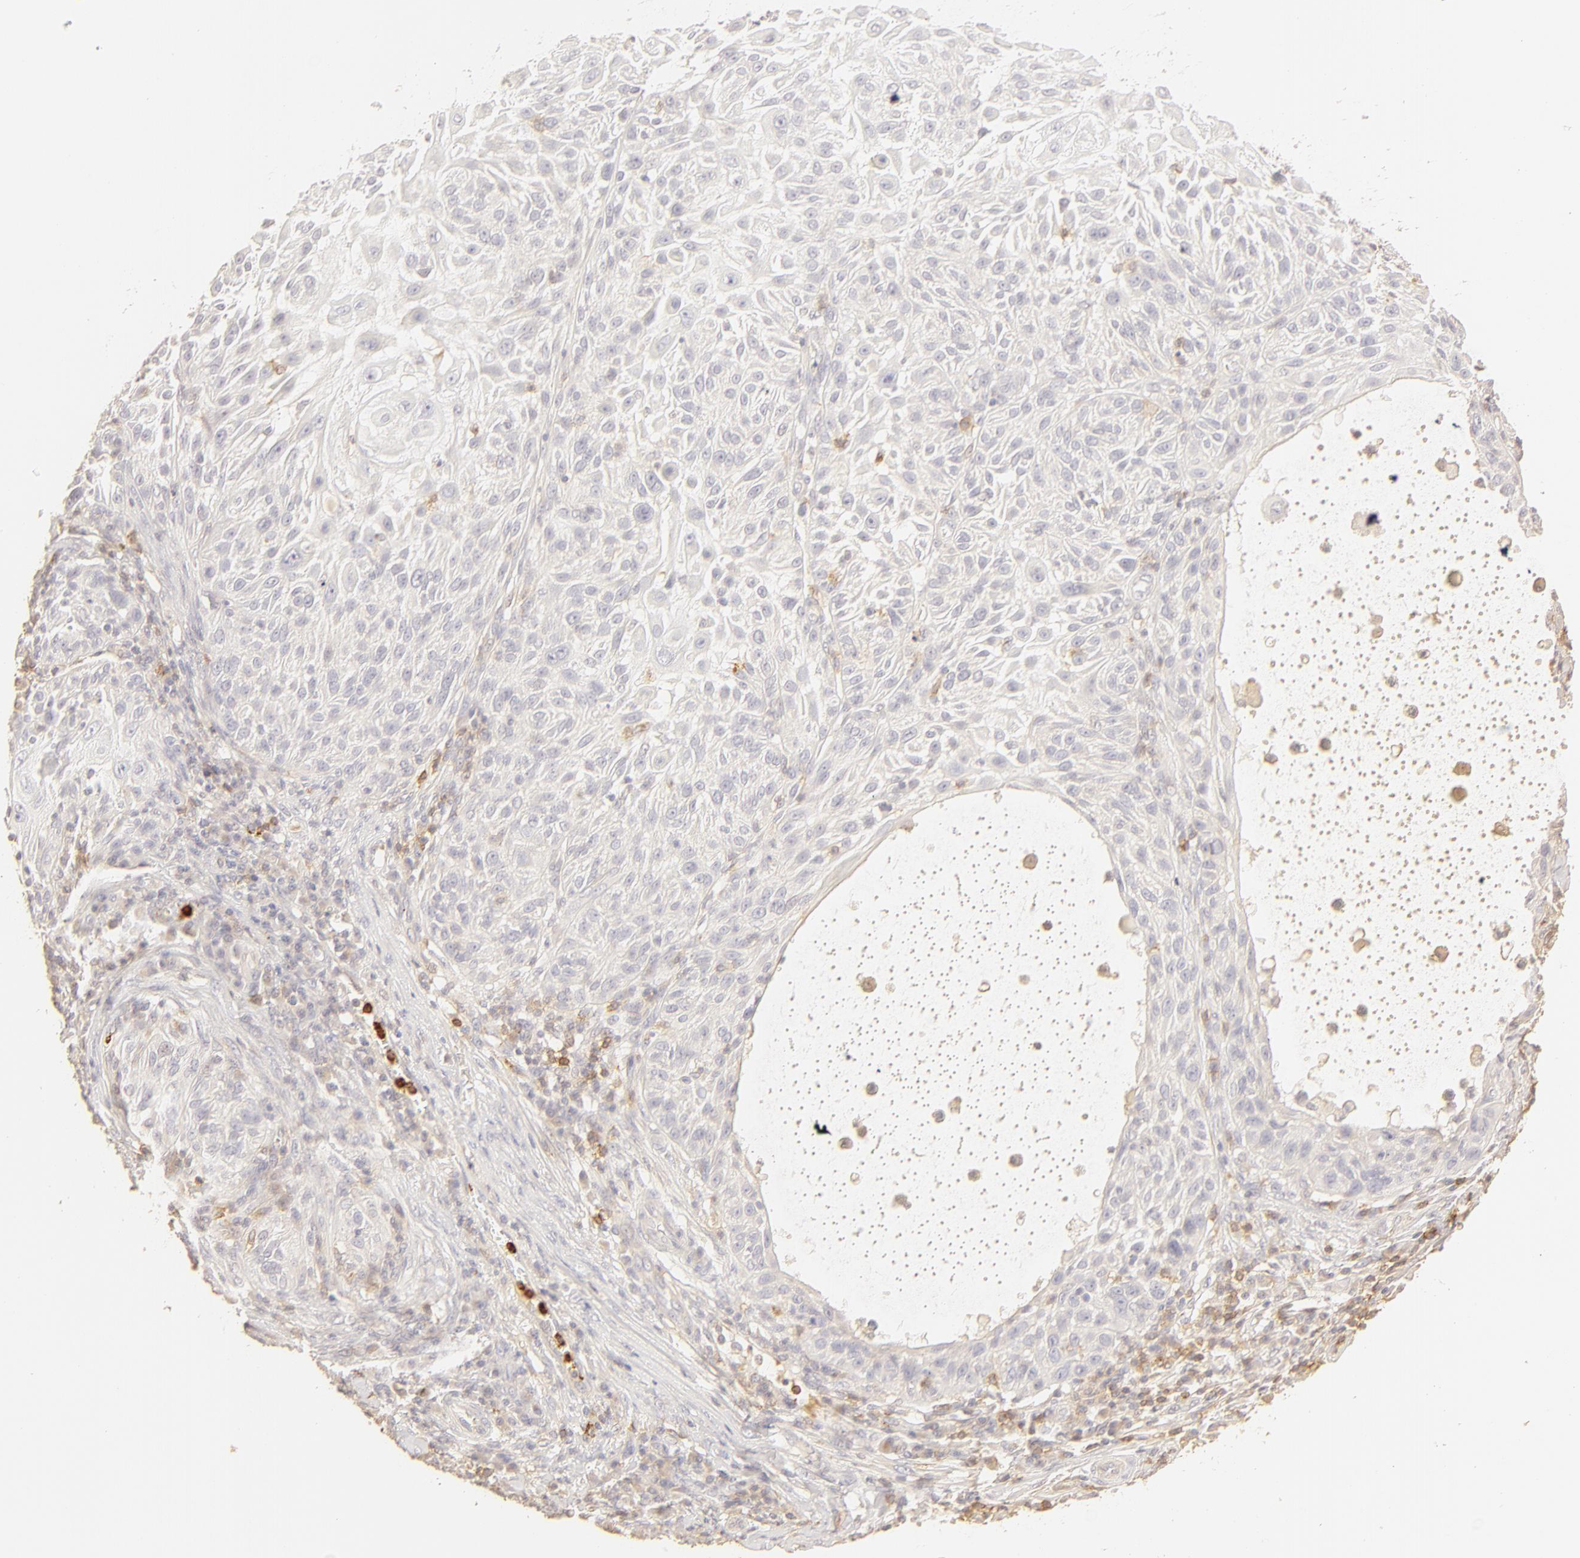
{"staining": {"intensity": "negative", "quantity": "none", "location": "none"}, "tissue": "skin cancer", "cell_type": "Tumor cells", "image_type": "cancer", "snomed": [{"axis": "morphology", "description": "Squamous cell carcinoma, NOS"}, {"axis": "topography", "description": "Skin"}], "caption": "Tumor cells are negative for protein expression in human skin cancer (squamous cell carcinoma).", "gene": "C1R", "patient": {"sex": "female", "age": 89}}